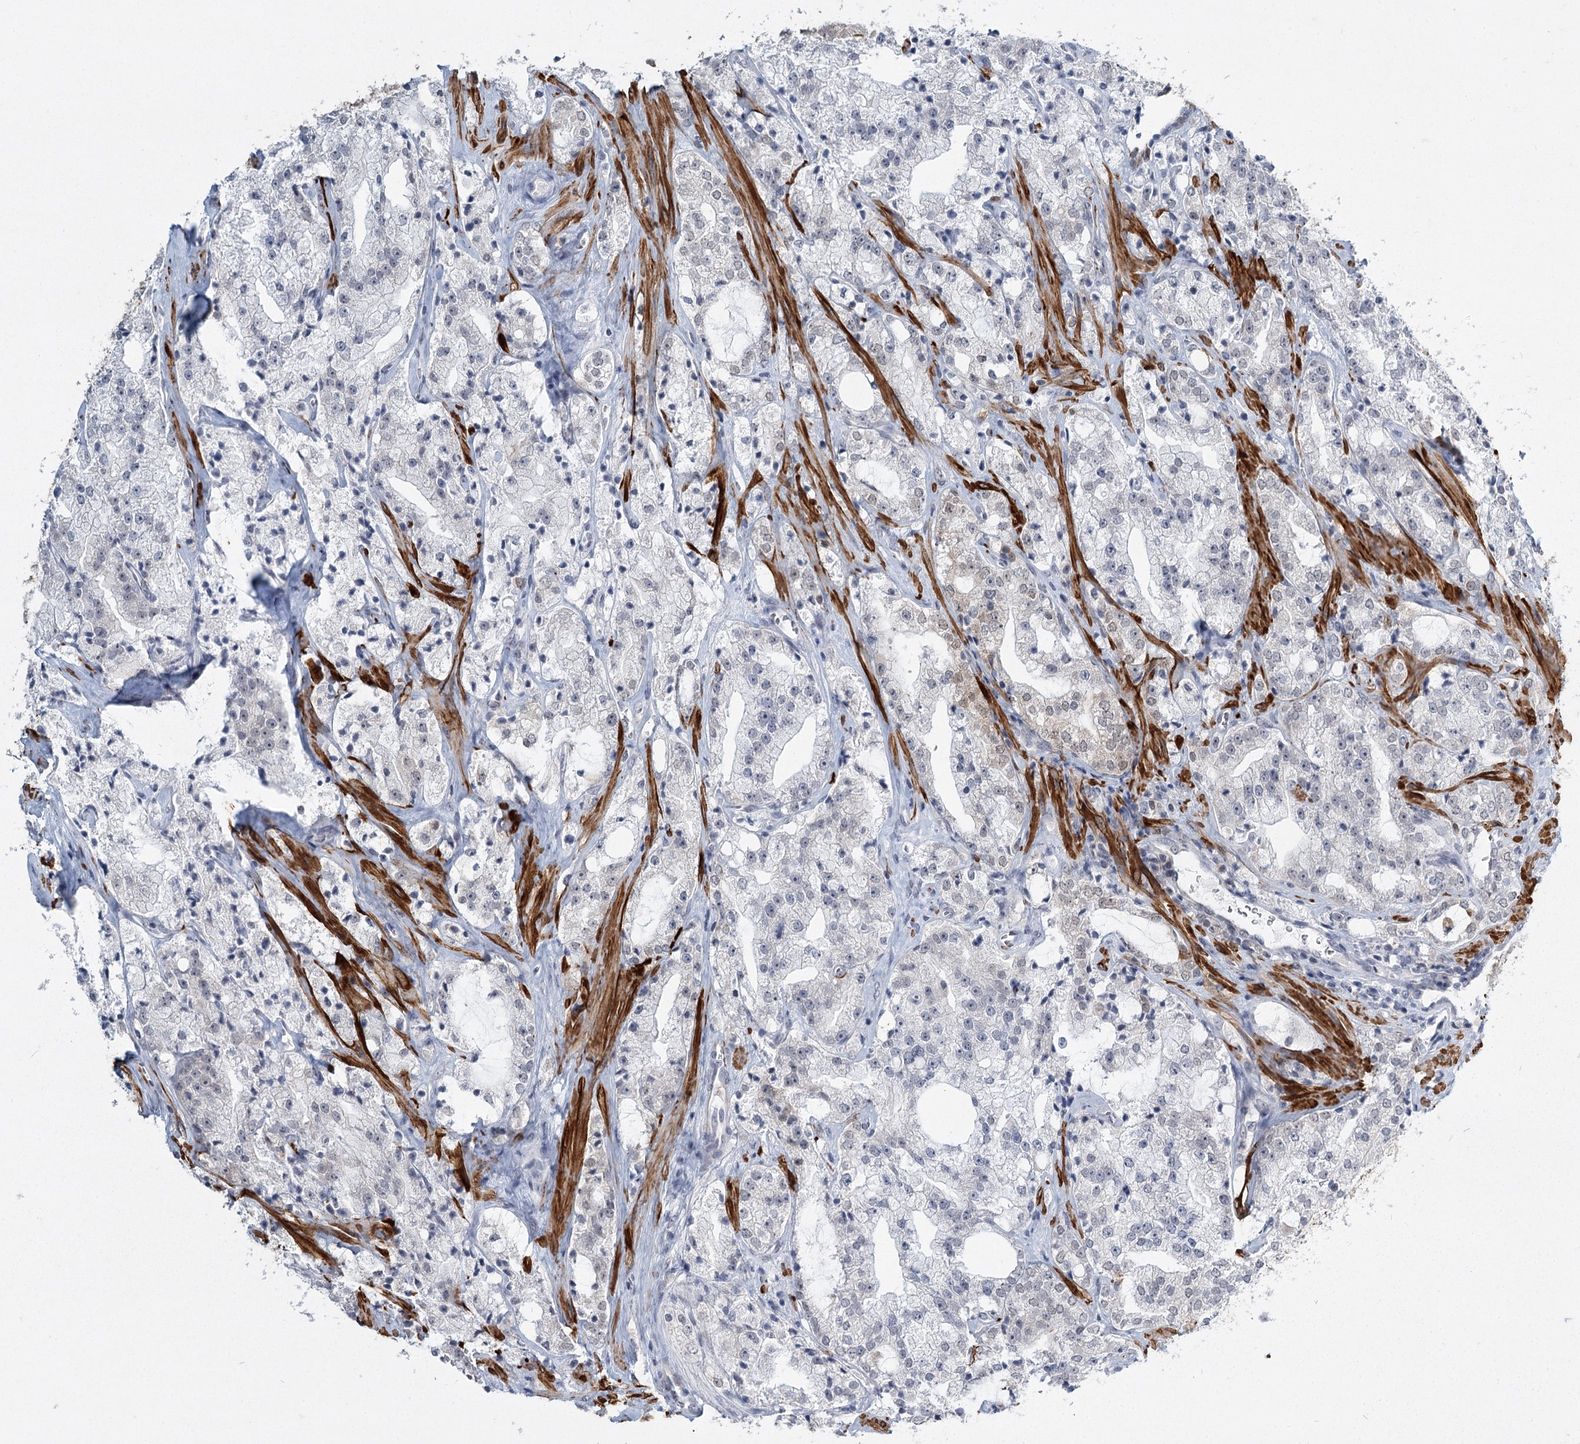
{"staining": {"intensity": "negative", "quantity": "none", "location": "none"}, "tissue": "prostate cancer", "cell_type": "Tumor cells", "image_type": "cancer", "snomed": [{"axis": "morphology", "description": "Adenocarcinoma, High grade"}, {"axis": "topography", "description": "Prostate"}], "caption": "Micrograph shows no protein expression in tumor cells of prostate cancer tissue. (DAB (3,3'-diaminobenzidine) immunohistochemistry with hematoxylin counter stain).", "gene": "TMEM70", "patient": {"sex": "male", "age": 64}}